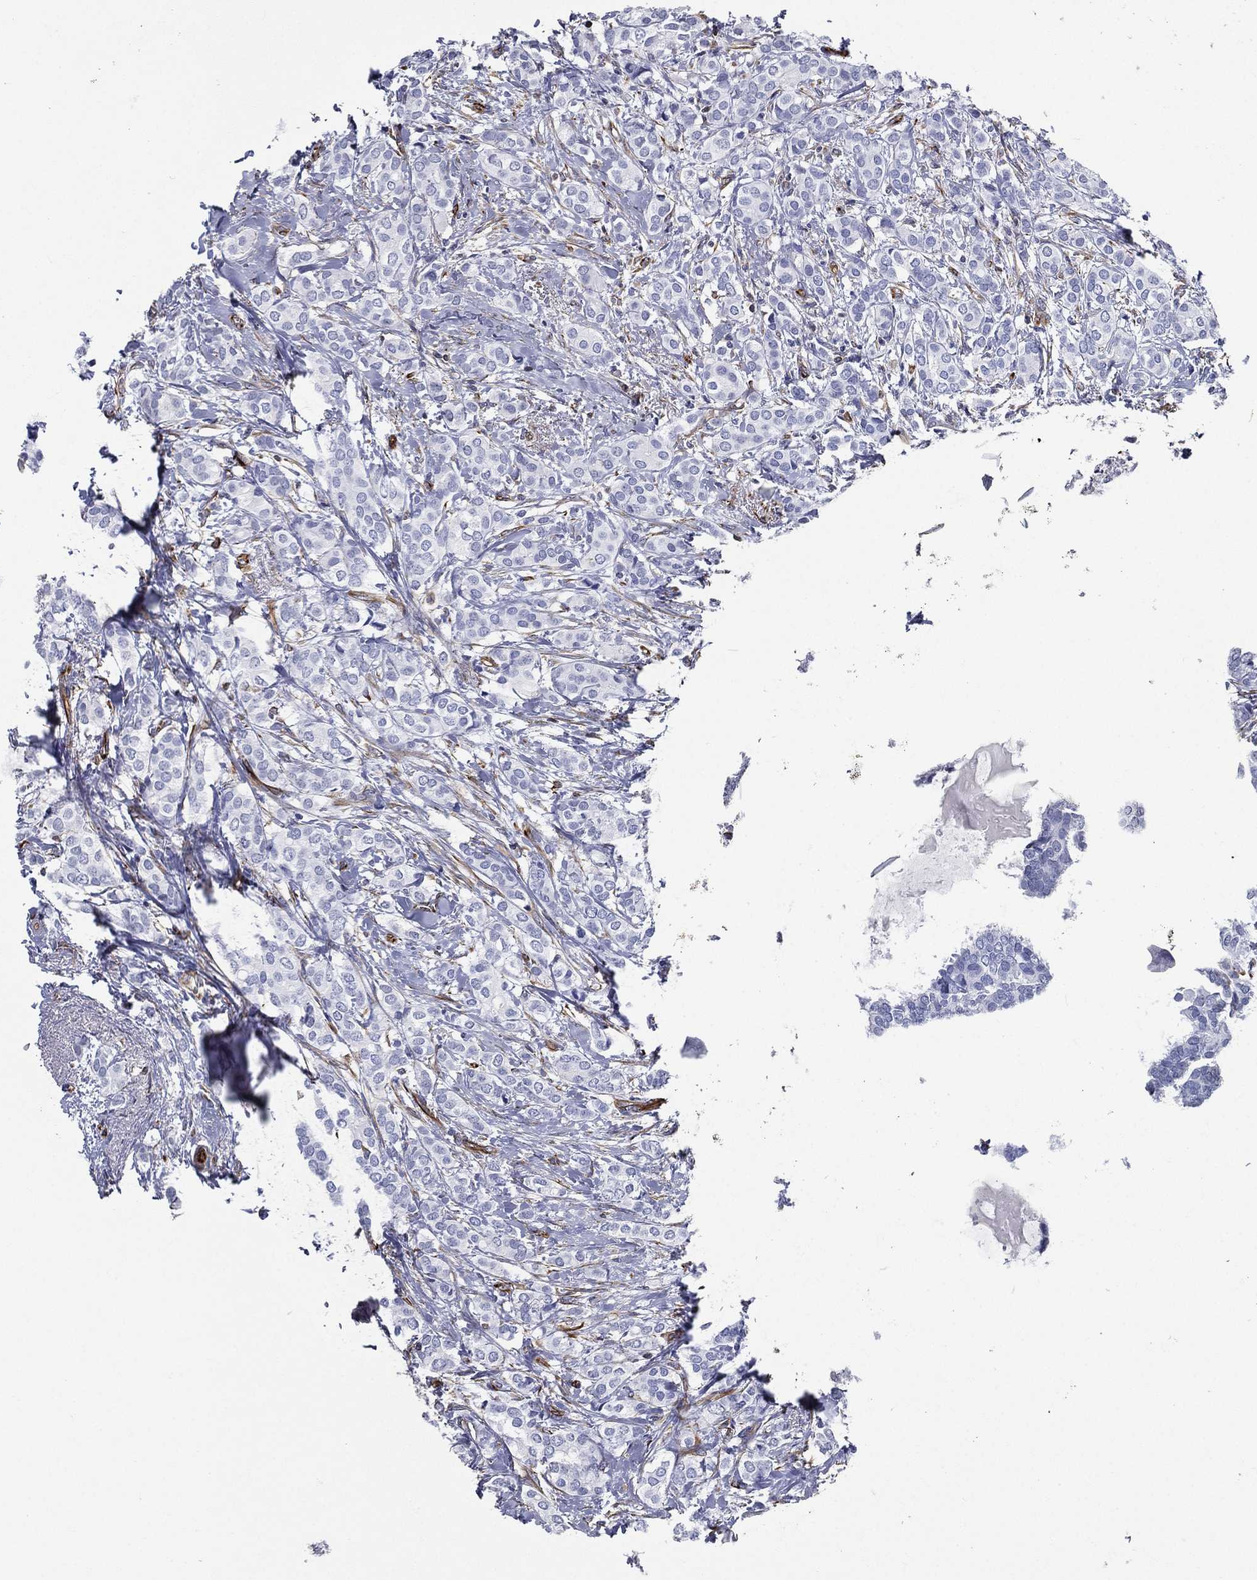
{"staining": {"intensity": "negative", "quantity": "none", "location": "none"}, "tissue": "breast cancer", "cell_type": "Tumor cells", "image_type": "cancer", "snomed": [{"axis": "morphology", "description": "Duct carcinoma"}, {"axis": "topography", "description": "Breast"}], "caption": "Immunohistochemistry (IHC) image of human invasive ductal carcinoma (breast) stained for a protein (brown), which exhibits no positivity in tumor cells.", "gene": "MAS1", "patient": {"sex": "female", "age": 73}}